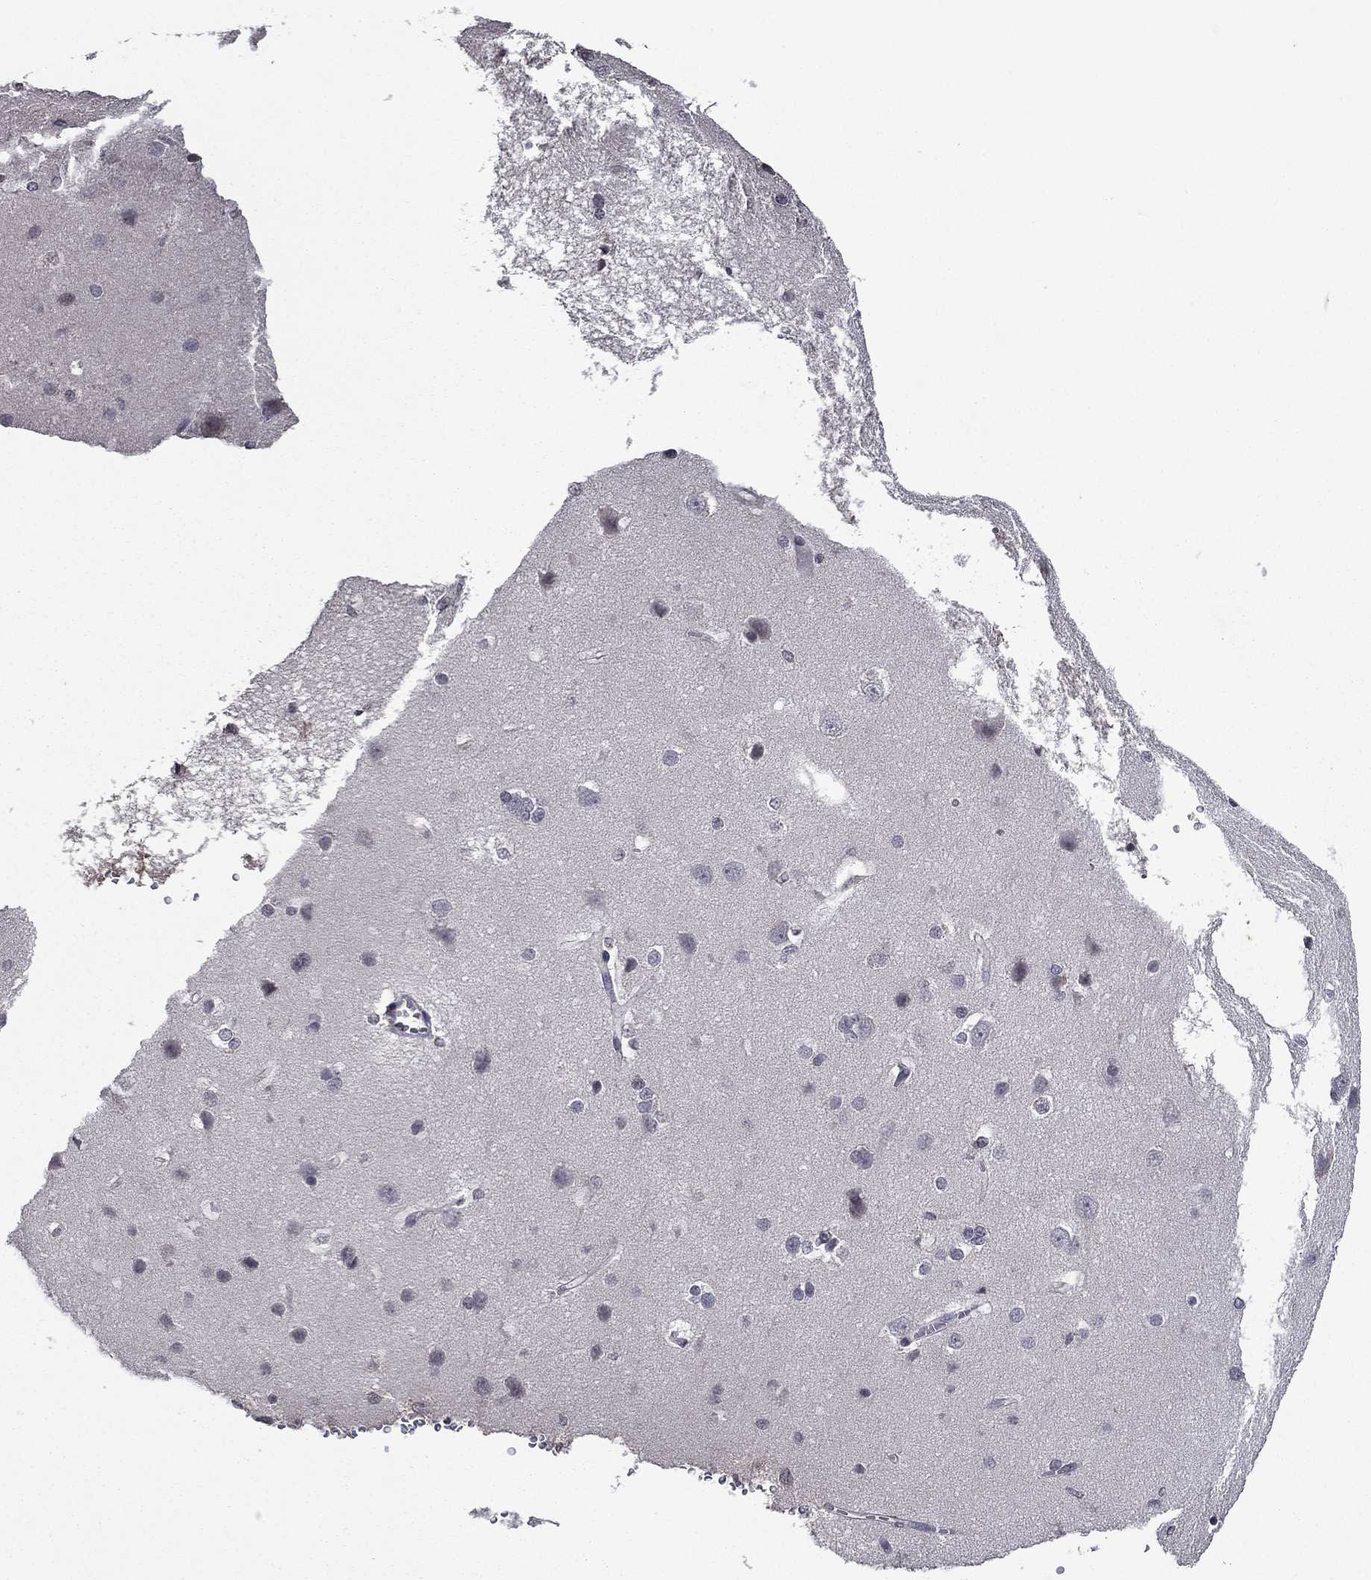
{"staining": {"intensity": "negative", "quantity": "none", "location": "none"}, "tissue": "cerebral cortex", "cell_type": "Endothelial cells", "image_type": "normal", "snomed": [{"axis": "morphology", "description": "Normal tissue, NOS"}, {"axis": "topography", "description": "Cerebral cortex"}], "caption": "This is an immunohistochemistry (IHC) photomicrograph of unremarkable human cerebral cortex. There is no staining in endothelial cells.", "gene": "PROS1", "patient": {"sex": "male", "age": 37}}